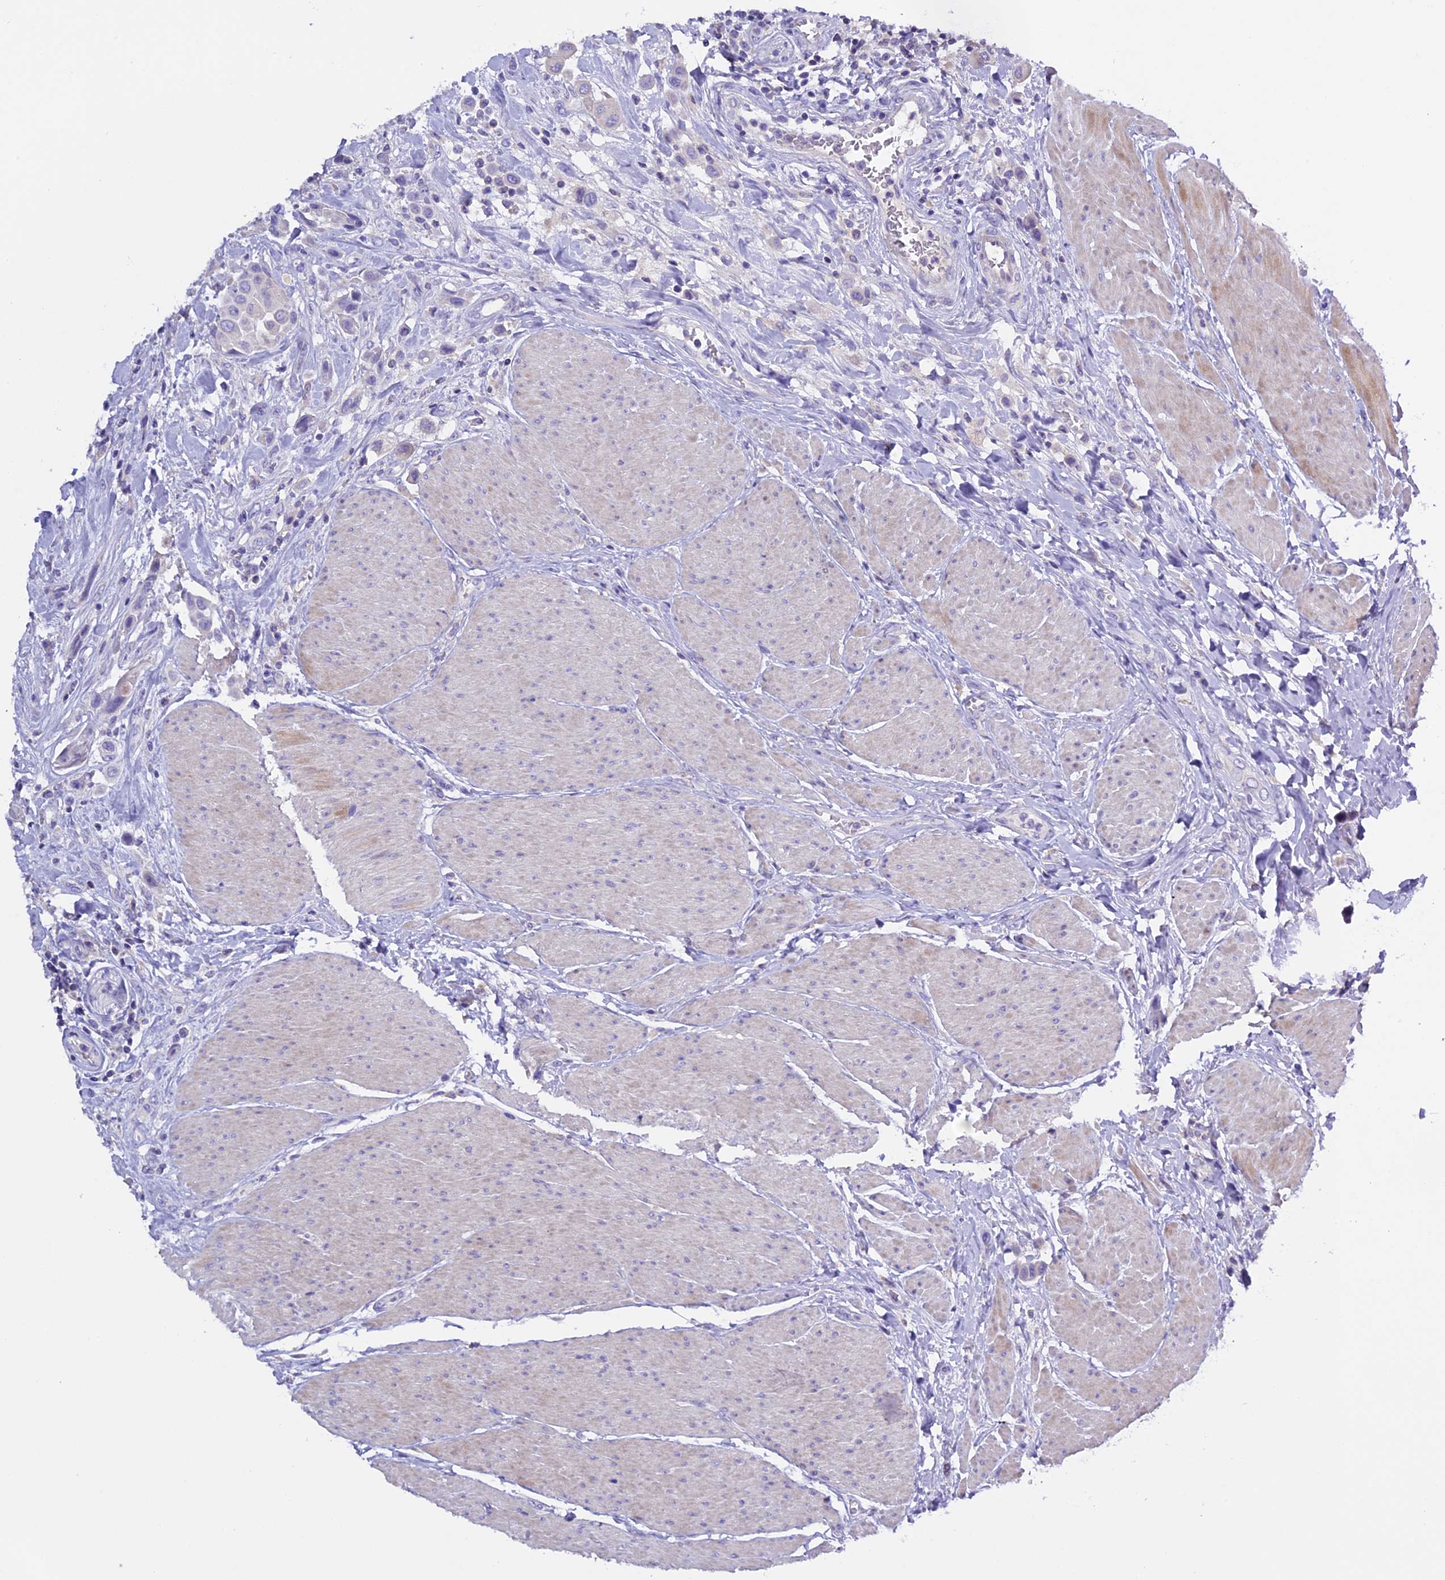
{"staining": {"intensity": "negative", "quantity": "none", "location": "none"}, "tissue": "urothelial cancer", "cell_type": "Tumor cells", "image_type": "cancer", "snomed": [{"axis": "morphology", "description": "Urothelial carcinoma, High grade"}, {"axis": "topography", "description": "Urinary bladder"}], "caption": "DAB (3,3'-diaminobenzidine) immunohistochemical staining of human high-grade urothelial carcinoma displays no significant staining in tumor cells. (Stains: DAB (3,3'-diaminobenzidine) immunohistochemistry with hematoxylin counter stain, Microscopy: brightfield microscopy at high magnification).", "gene": "RTTN", "patient": {"sex": "male", "age": 50}}